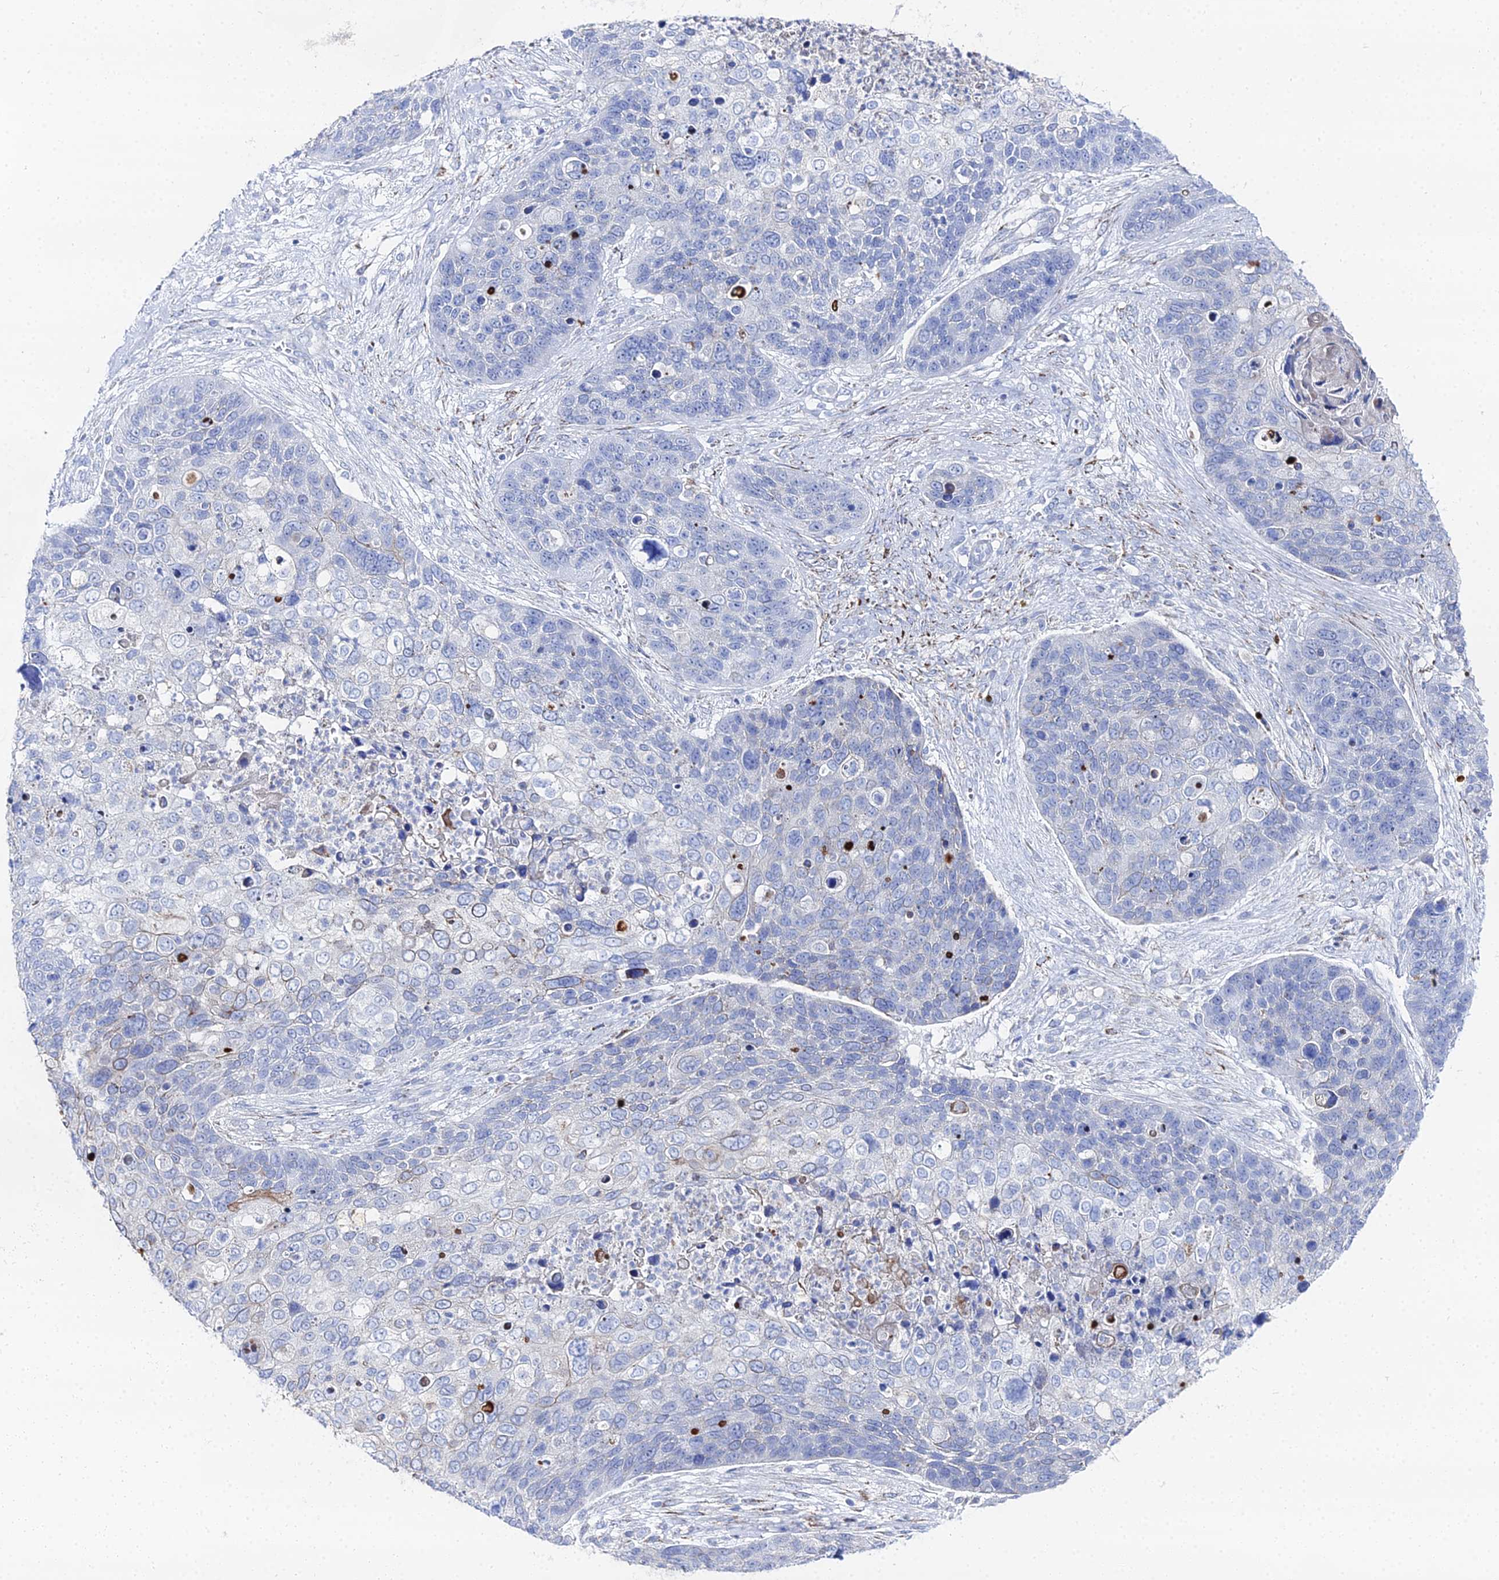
{"staining": {"intensity": "negative", "quantity": "none", "location": "none"}, "tissue": "skin cancer", "cell_type": "Tumor cells", "image_type": "cancer", "snomed": [{"axis": "morphology", "description": "Basal cell carcinoma"}, {"axis": "topography", "description": "Skin"}], "caption": "Image shows no protein expression in tumor cells of skin cancer tissue. (DAB IHC visualized using brightfield microscopy, high magnification).", "gene": "DHX34", "patient": {"sex": "female", "age": 74}}